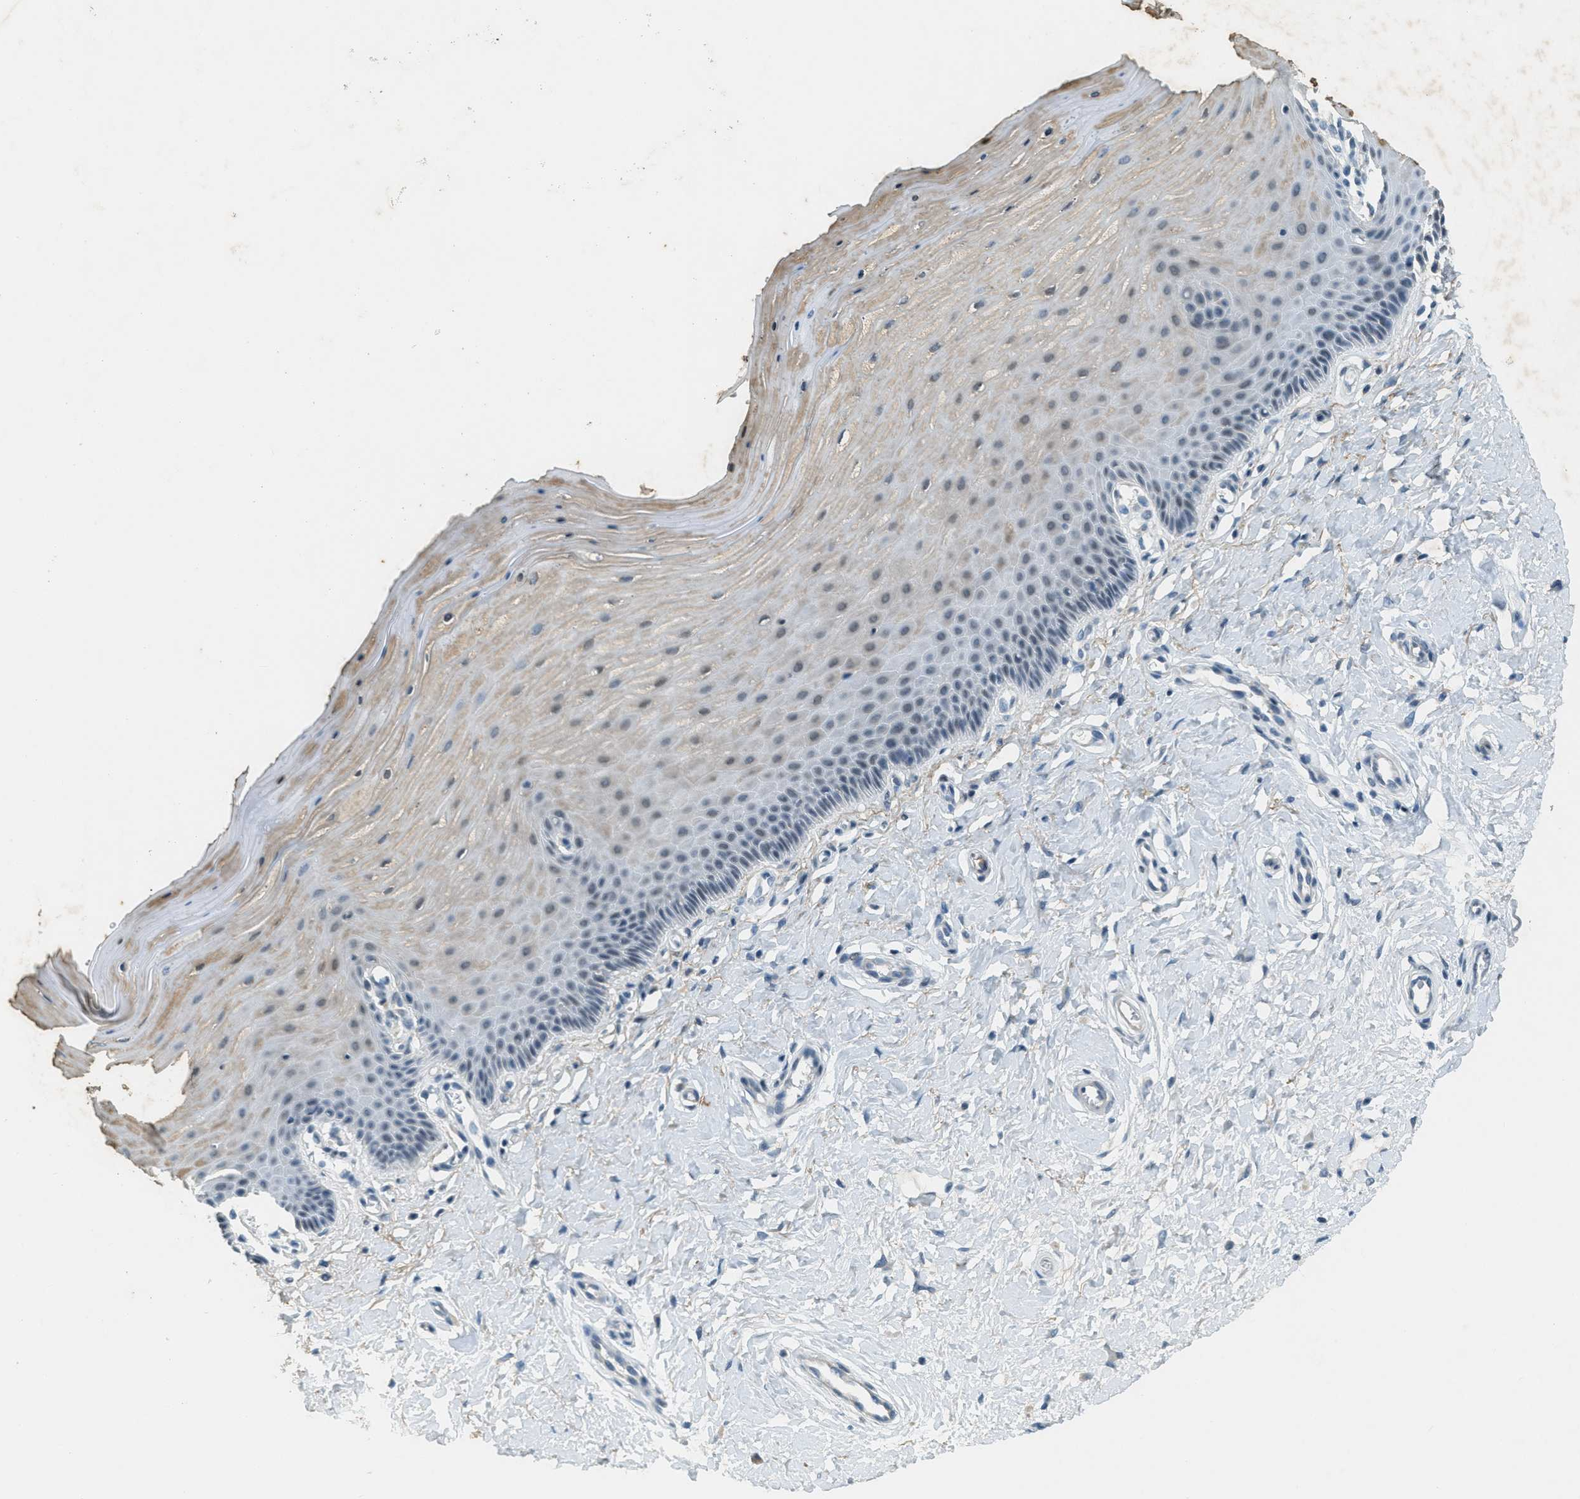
{"staining": {"intensity": "weak", "quantity": "25%-75%", "location": "cytoplasmic/membranous,nuclear"}, "tissue": "cervix", "cell_type": "Squamous epithelial cells", "image_type": "normal", "snomed": [{"axis": "morphology", "description": "Normal tissue, NOS"}, {"axis": "topography", "description": "Cervix"}], "caption": "This micrograph shows immunohistochemistry (IHC) staining of benign human cervix, with low weak cytoplasmic/membranous,nuclear positivity in approximately 25%-75% of squamous epithelial cells.", "gene": "TCF20", "patient": {"sex": "female", "age": 55}}